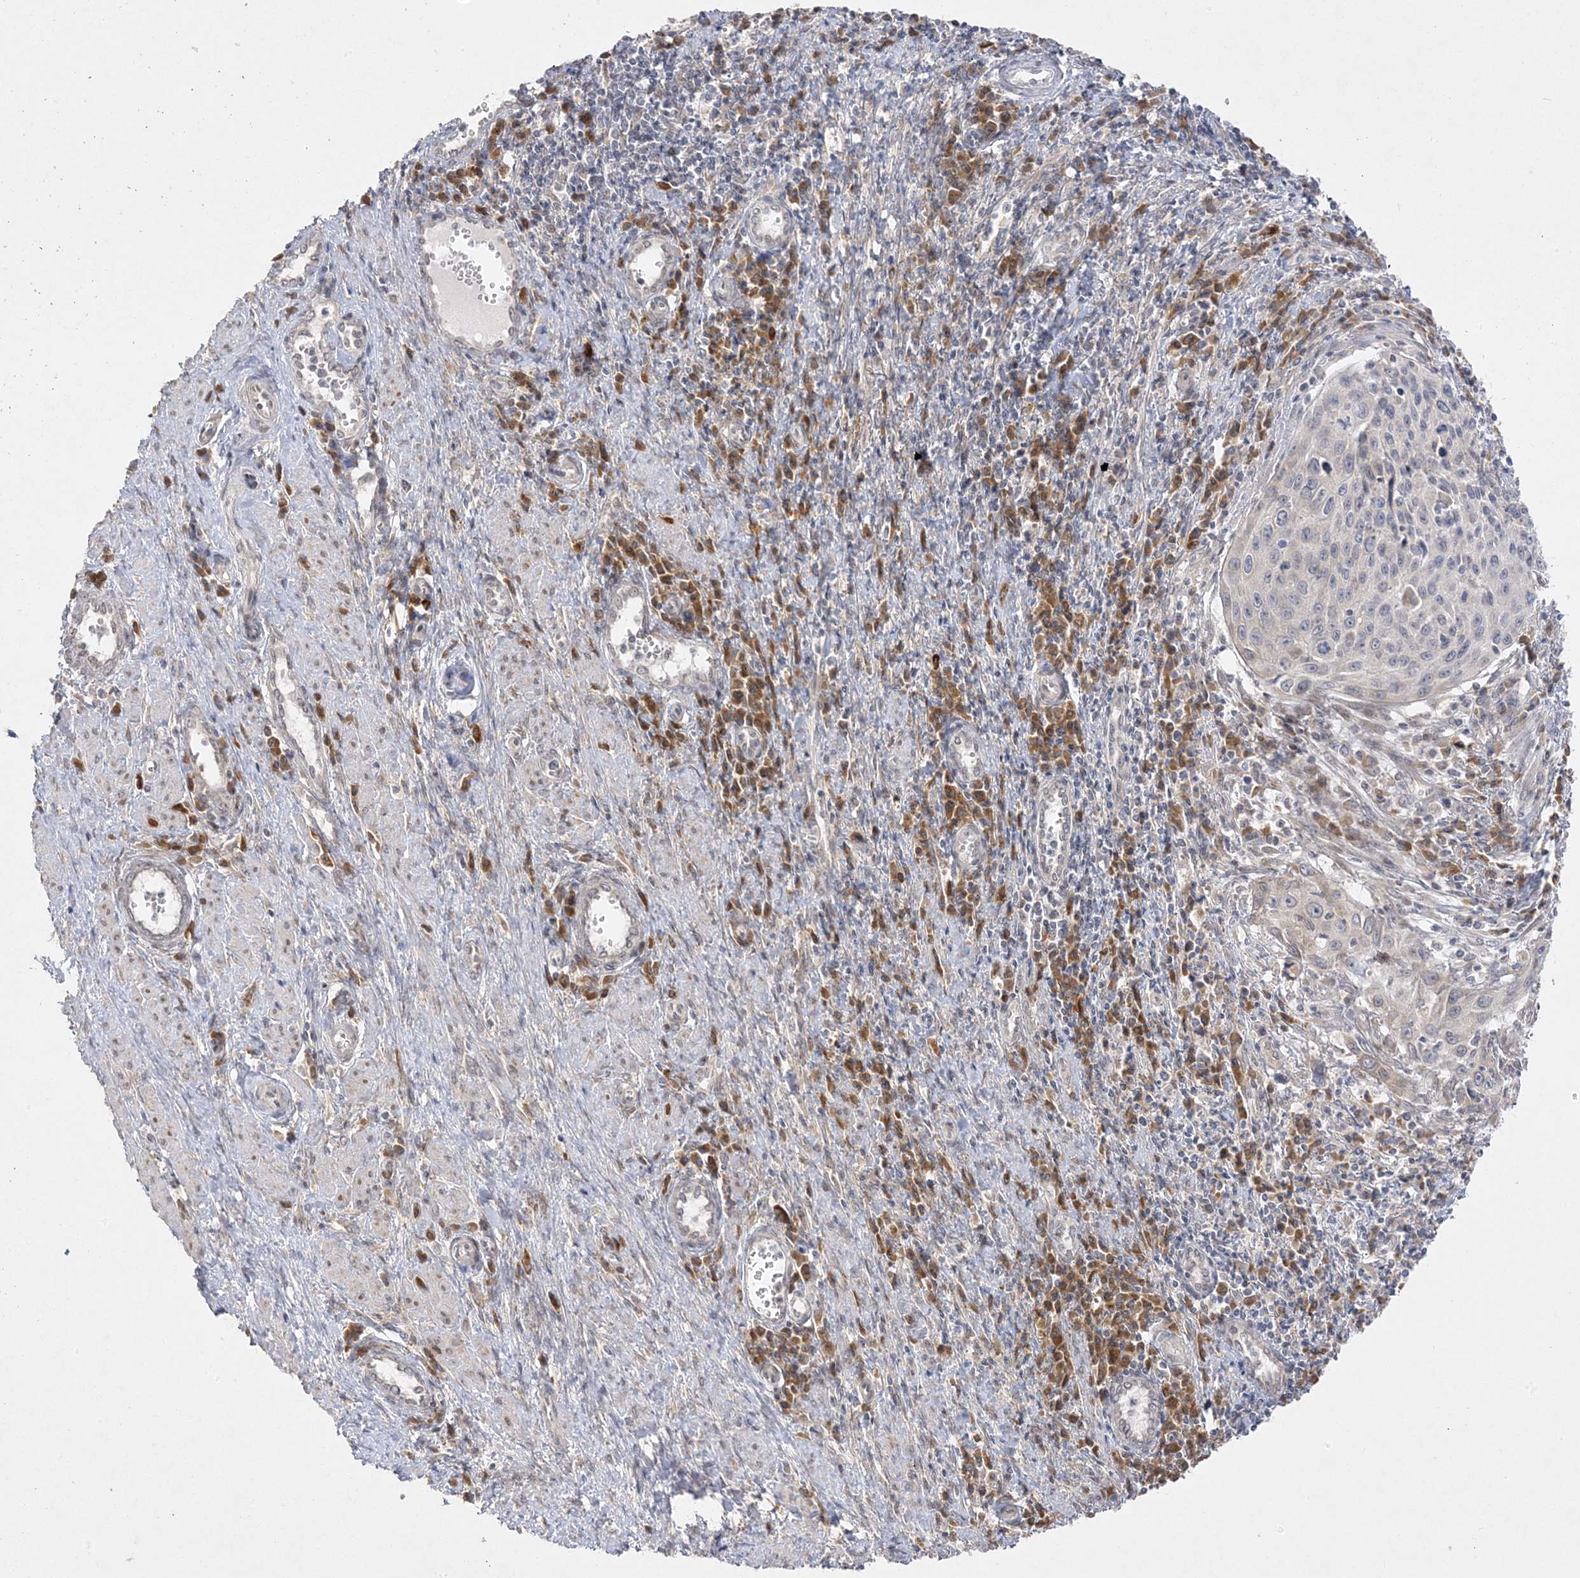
{"staining": {"intensity": "negative", "quantity": "none", "location": "none"}, "tissue": "cervical cancer", "cell_type": "Tumor cells", "image_type": "cancer", "snomed": [{"axis": "morphology", "description": "Squamous cell carcinoma, NOS"}, {"axis": "topography", "description": "Cervix"}], "caption": "Immunohistochemistry histopathology image of cervical cancer (squamous cell carcinoma) stained for a protein (brown), which shows no positivity in tumor cells.", "gene": "C2CD2", "patient": {"sex": "female", "age": 32}}